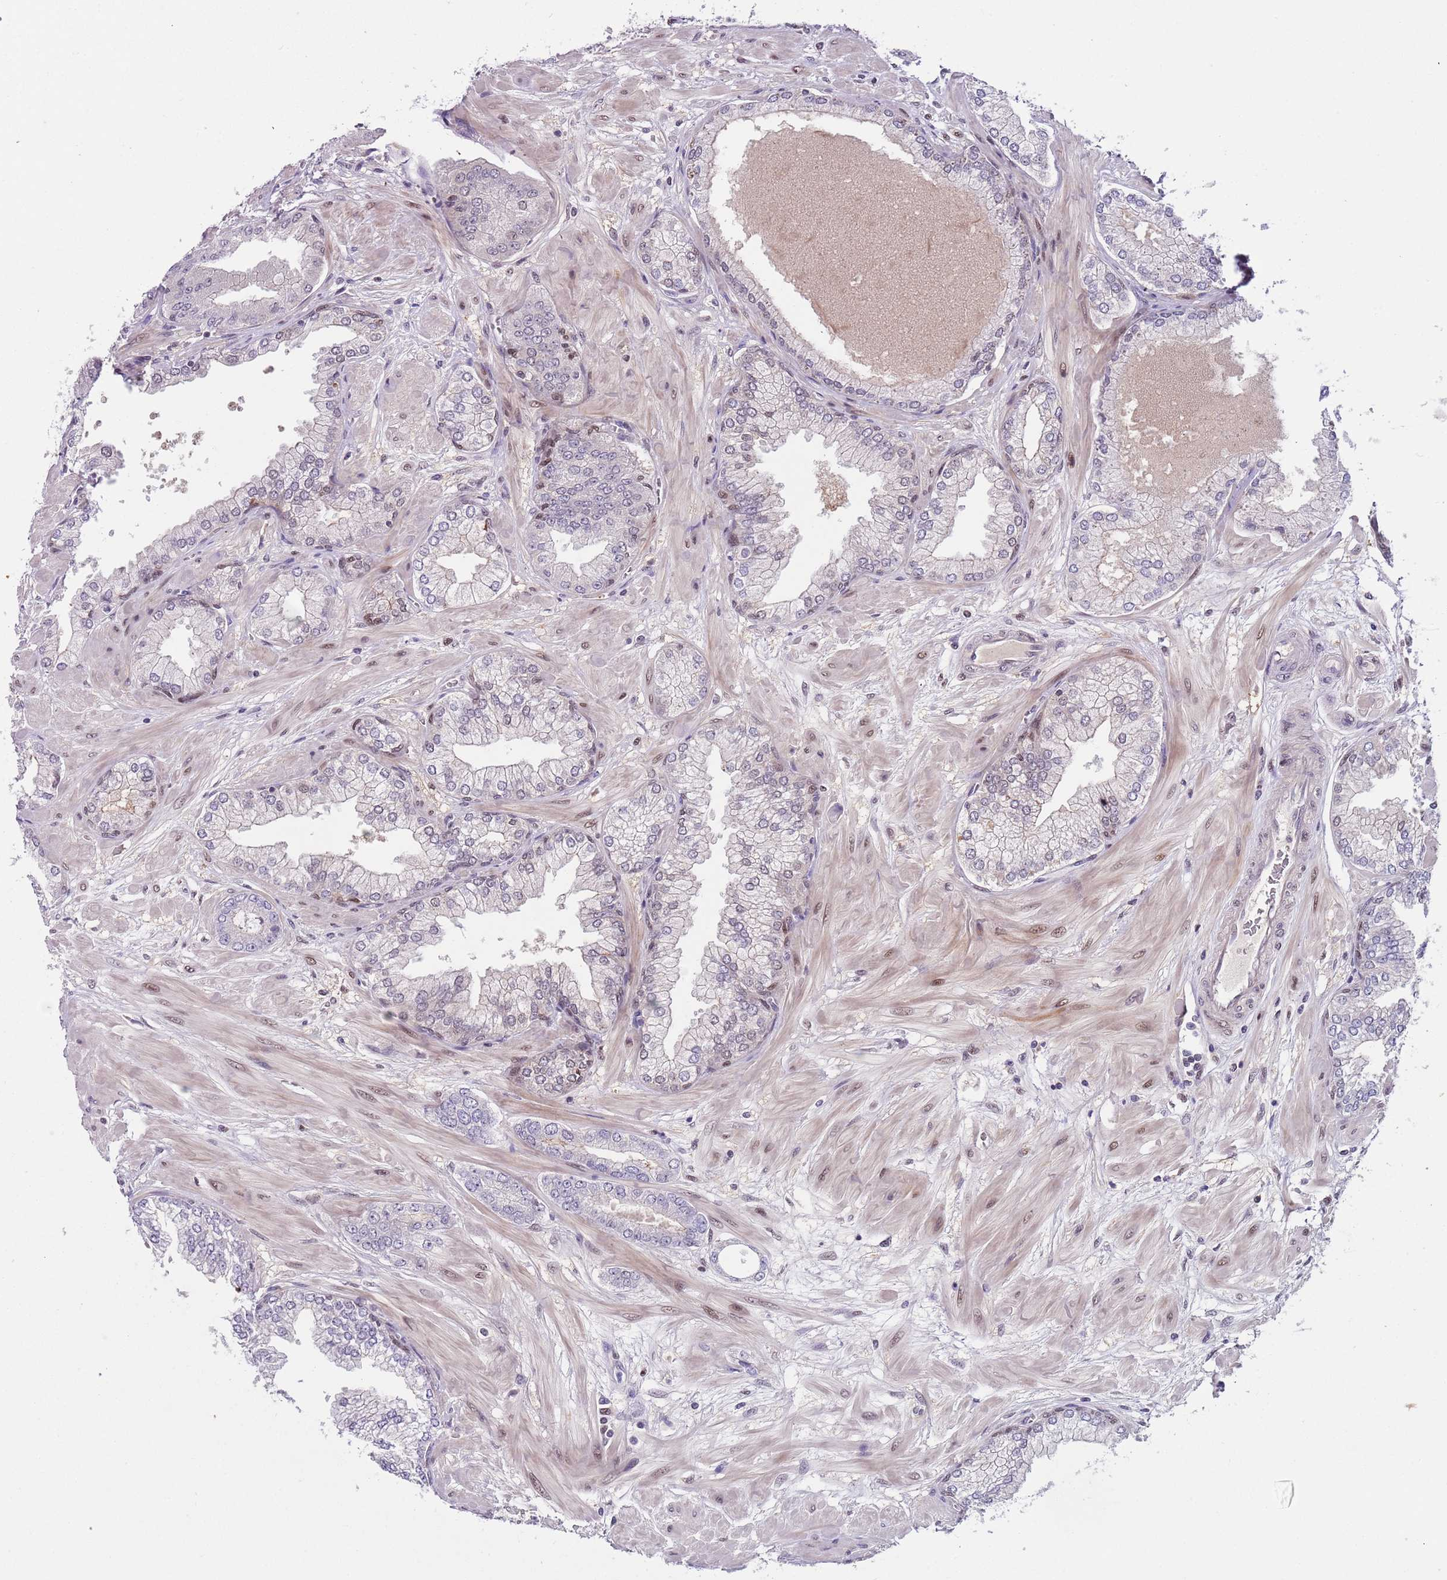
{"staining": {"intensity": "moderate", "quantity": "<25%", "location": "nuclear"}, "tissue": "prostate cancer", "cell_type": "Tumor cells", "image_type": "cancer", "snomed": [{"axis": "morphology", "description": "Adenocarcinoma, Low grade"}, {"axis": "topography", "description": "Prostate"}], "caption": "Prostate cancer (low-grade adenocarcinoma) tissue demonstrates moderate nuclear positivity in approximately <25% of tumor cells", "gene": "RMND5B", "patient": {"sex": "male", "age": 55}}